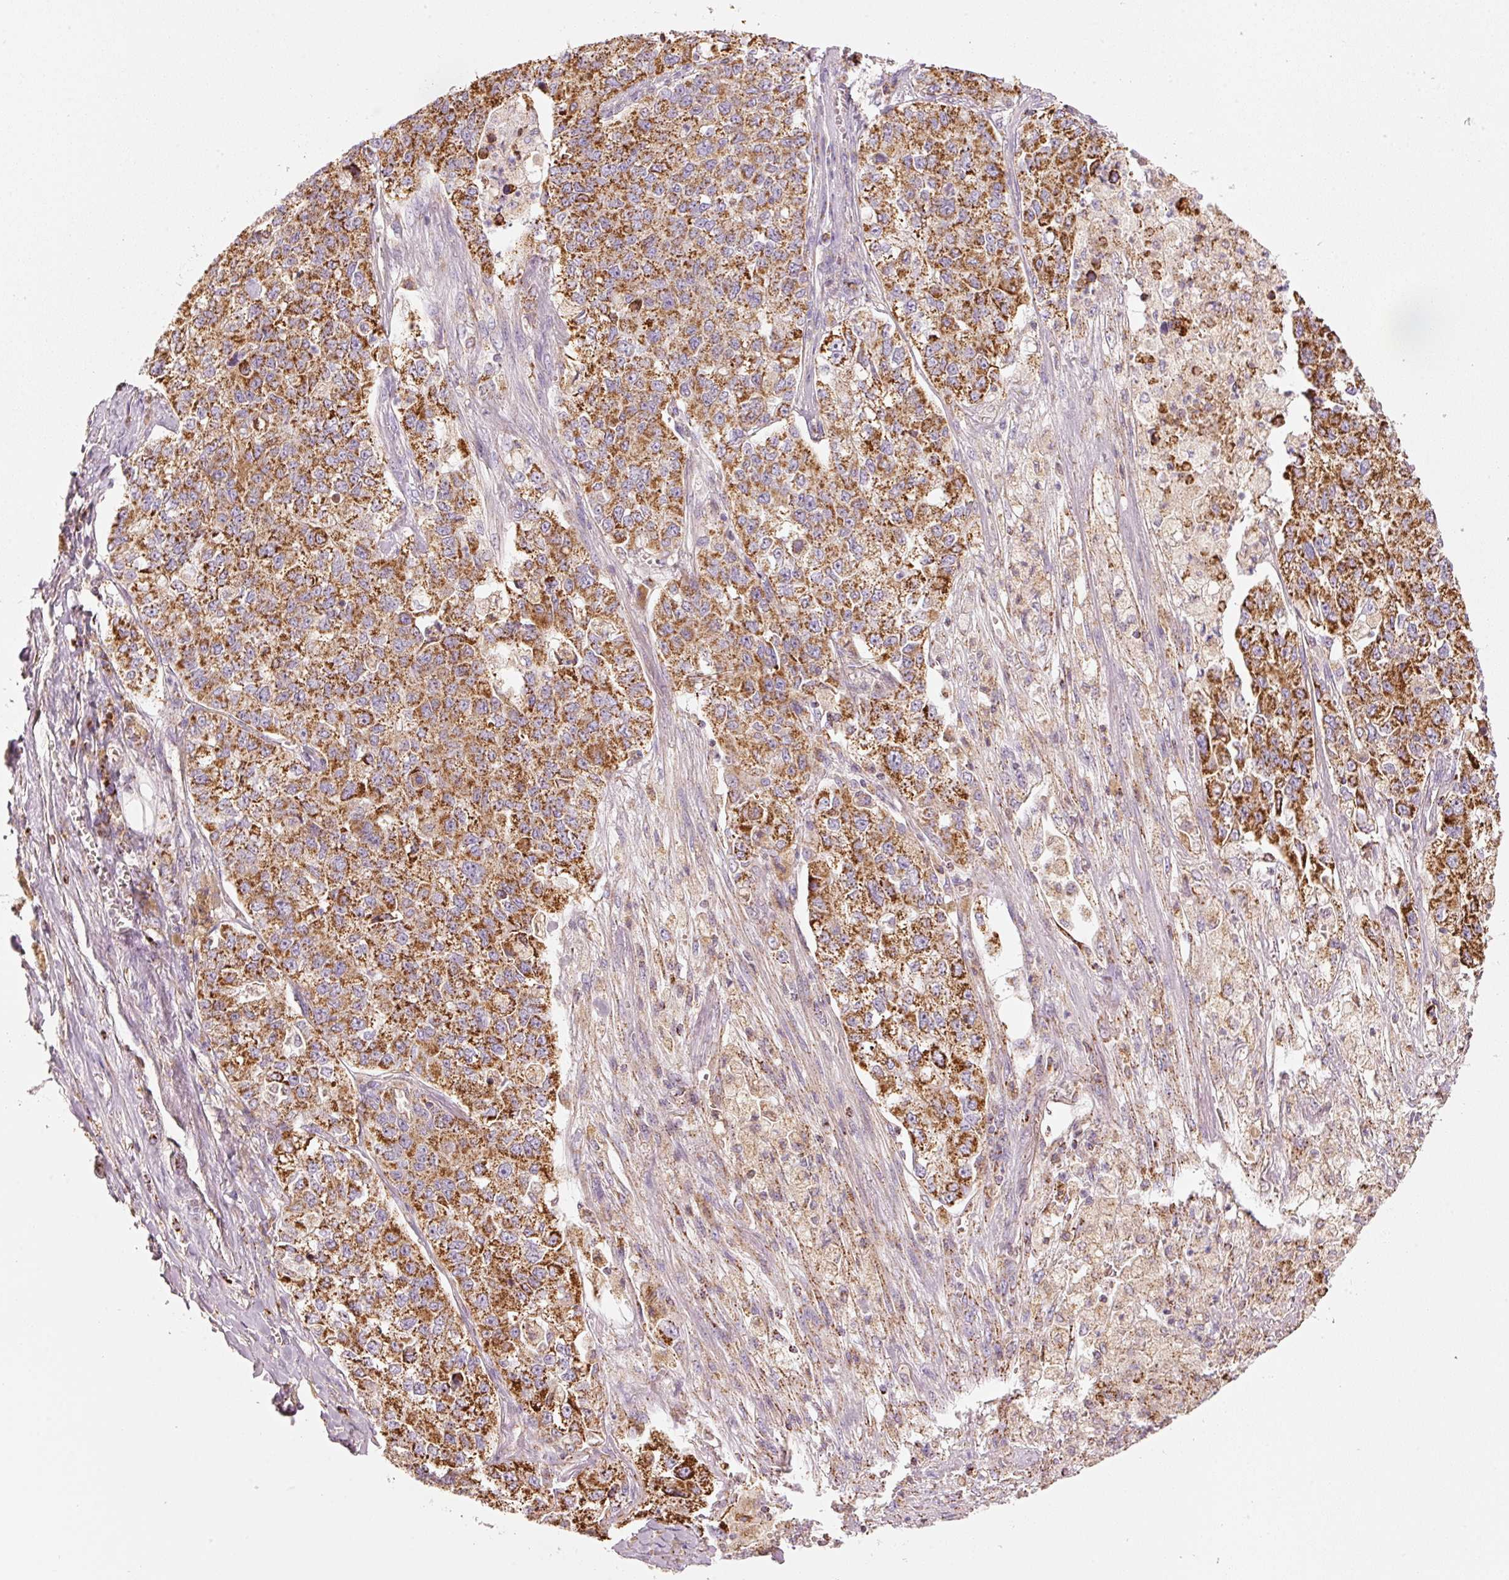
{"staining": {"intensity": "strong", "quantity": ">75%", "location": "cytoplasmic/membranous"}, "tissue": "lung cancer", "cell_type": "Tumor cells", "image_type": "cancer", "snomed": [{"axis": "morphology", "description": "Adenocarcinoma, NOS"}, {"axis": "topography", "description": "Lung"}], "caption": "Lung cancer (adenocarcinoma) stained with a brown dye demonstrates strong cytoplasmic/membranous positive positivity in about >75% of tumor cells.", "gene": "C17orf98", "patient": {"sex": "male", "age": 49}}